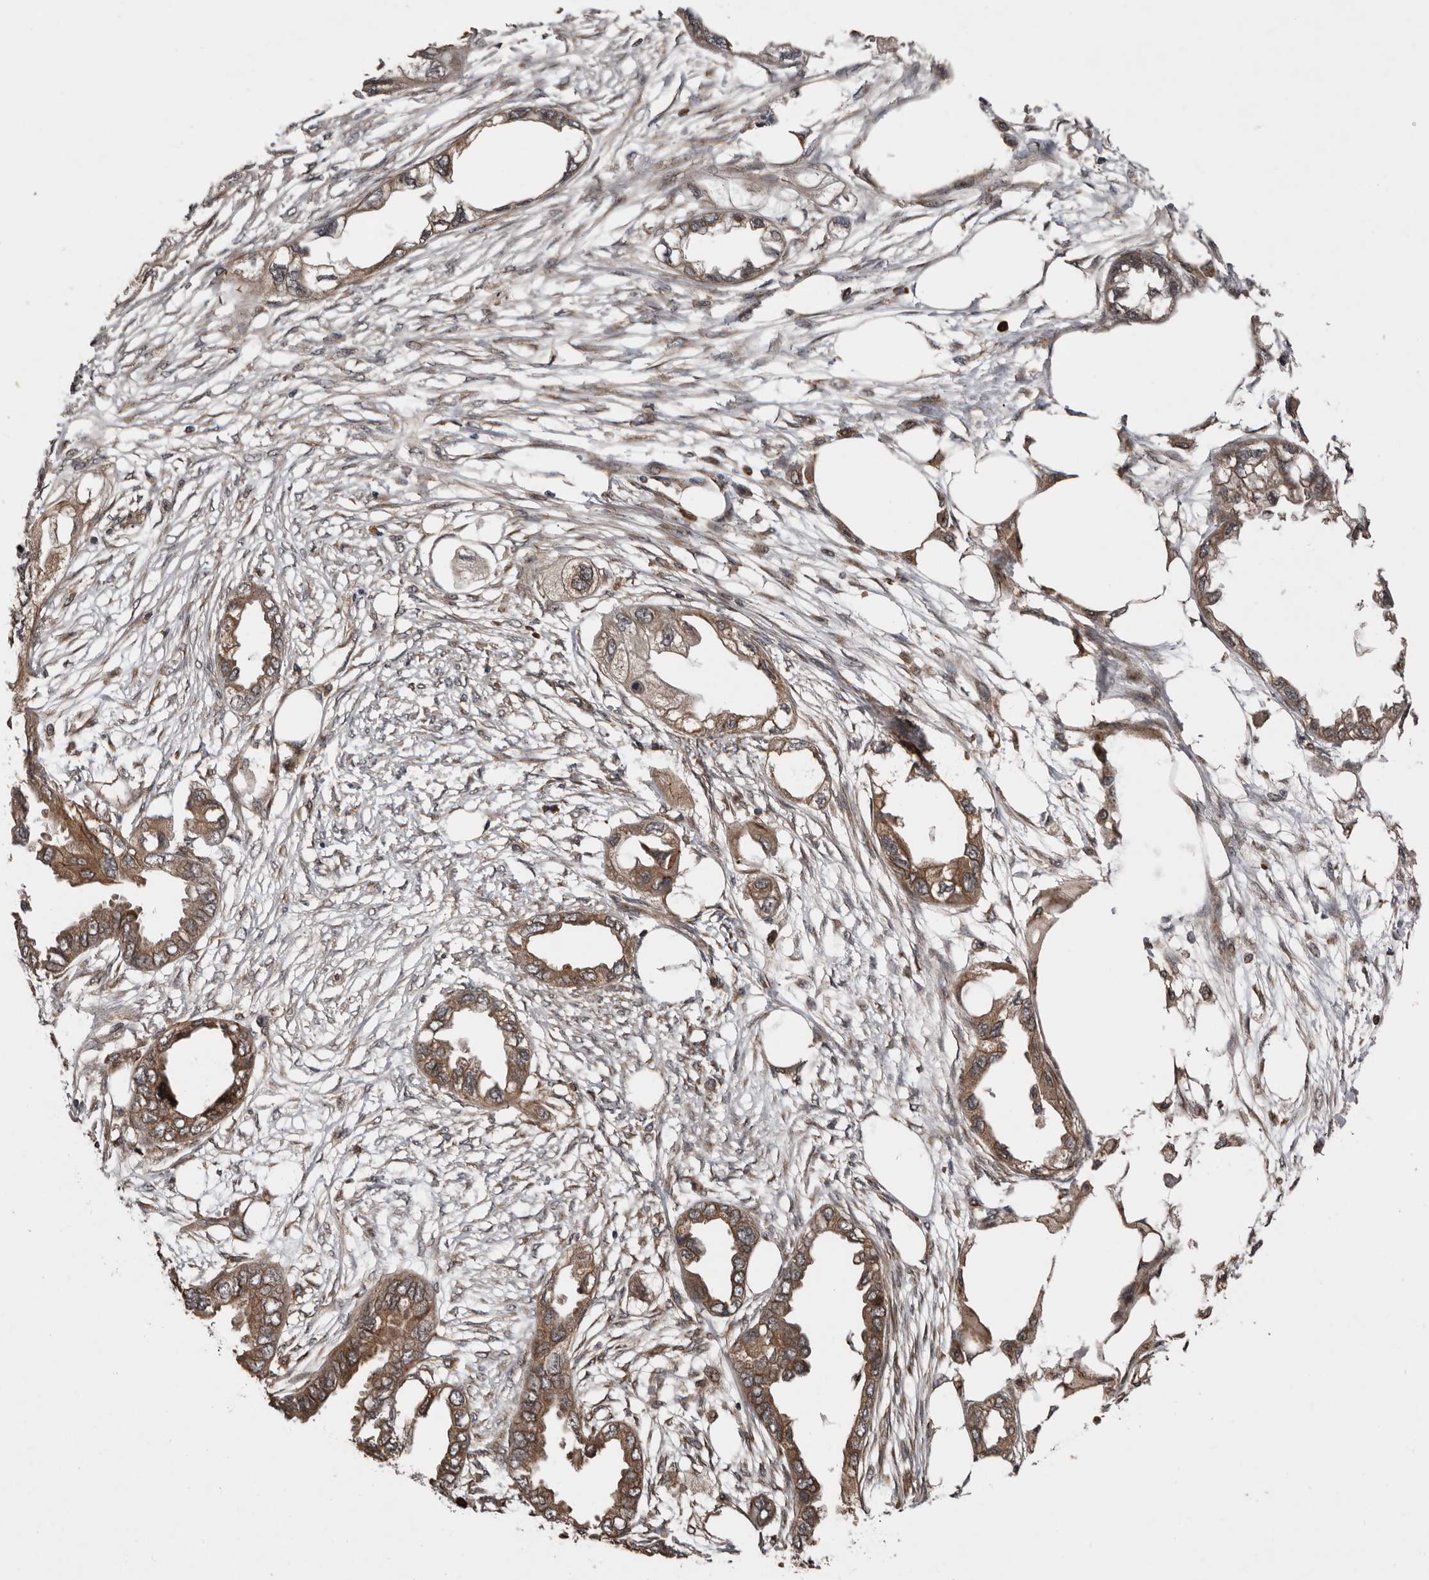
{"staining": {"intensity": "moderate", "quantity": ">75%", "location": "cytoplasmic/membranous"}, "tissue": "endometrial cancer", "cell_type": "Tumor cells", "image_type": "cancer", "snomed": [{"axis": "morphology", "description": "Adenocarcinoma, NOS"}, {"axis": "morphology", "description": "Adenocarcinoma, metastatic, NOS"}, {"axis": "topography", "description": "Adipose tissue"}, {"axis": "topography", "description": "Endometrium"}], "caption": "Protein analysis of adenocarcinoma (endometrial) tissue reveals moderate cytoplasmic/membranous positivity in about >75% of tumor cells. (DAB IHC, brown staining for protein, blue staining for nuclei).", "gene": "CCDC190", "patient": {"sex": "female", "age": 67}}